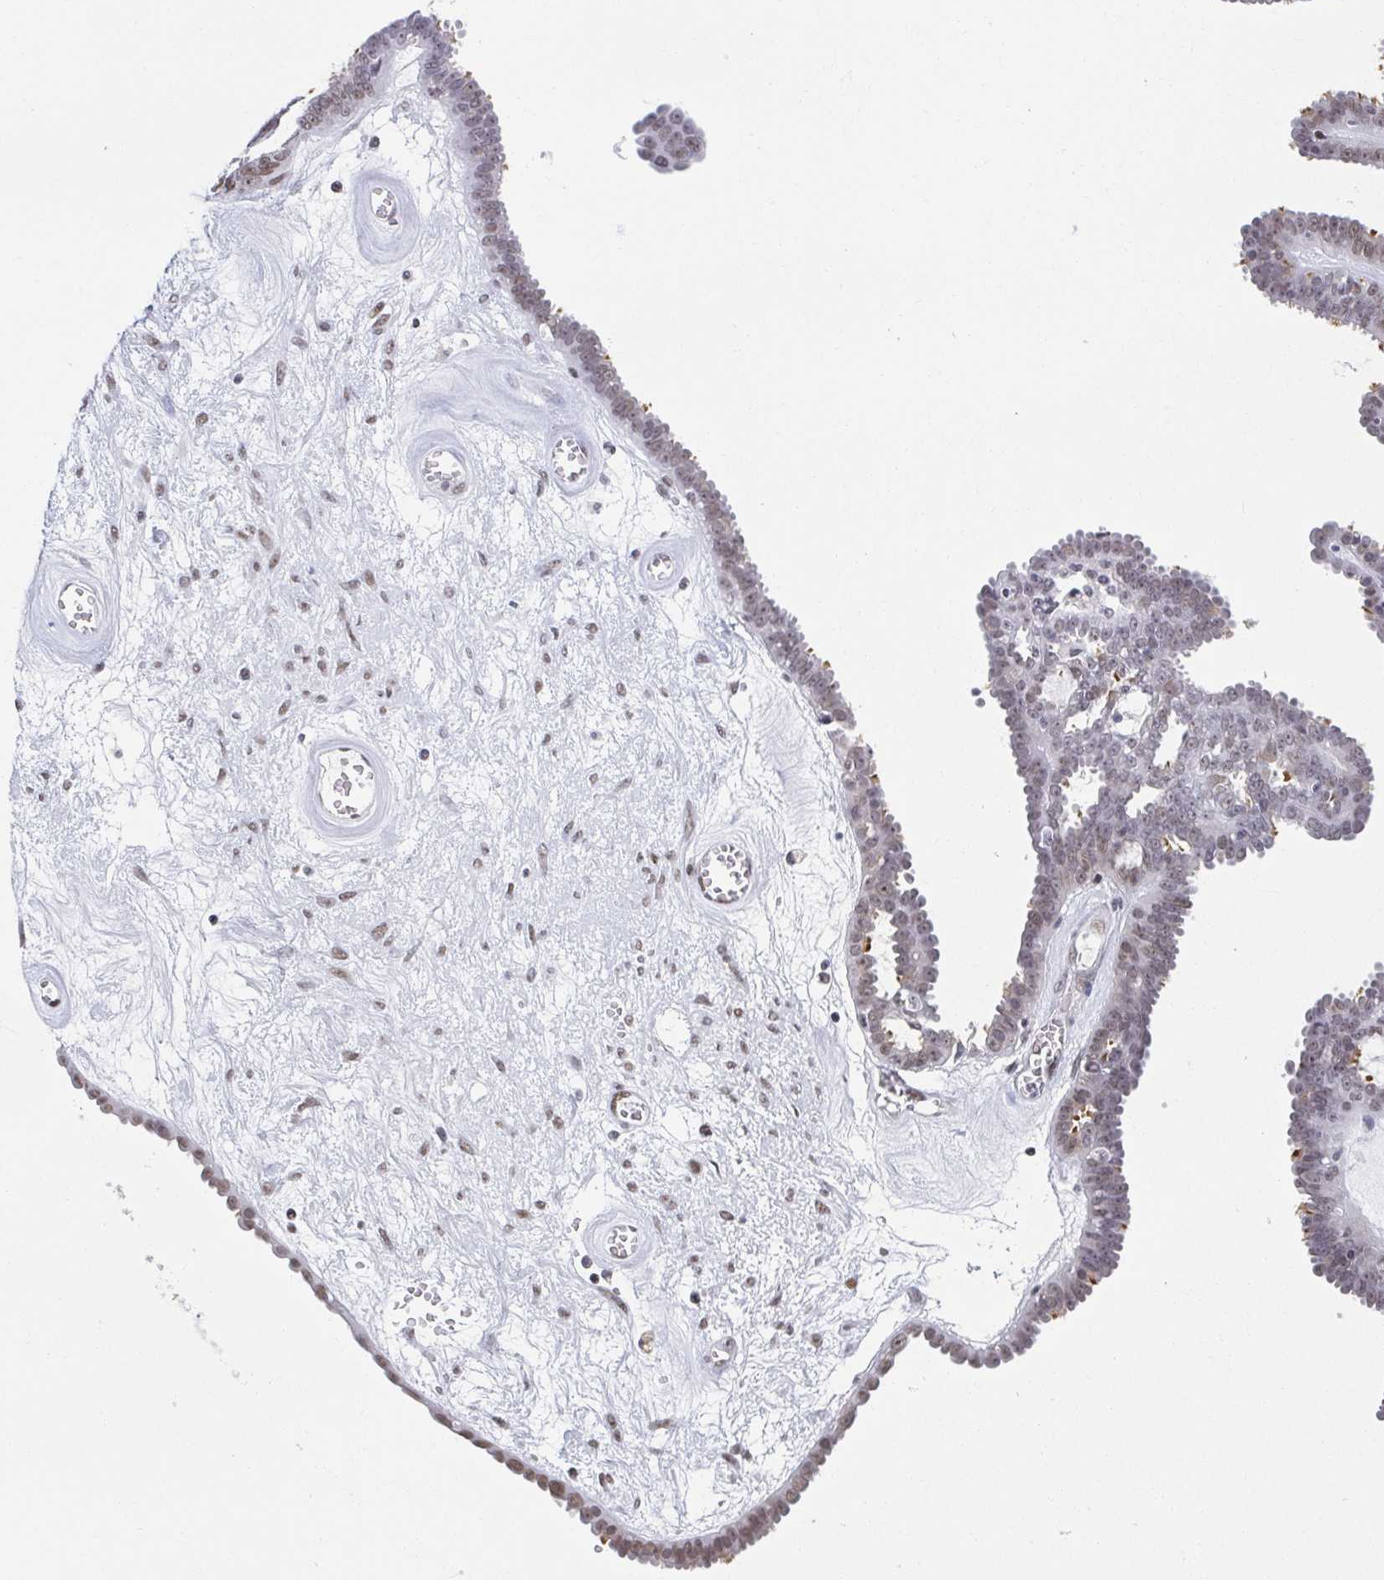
{"staining": {"intensity": "moderate", "quantity": "25%-75%", "location": "nuclear"}, "tissue": "ovarian cancer", "cell_type": "Tumor cells", "image_type": "cancer", "snomed": [{"axis": "morphology", "description": "Cystadenocarcinoma, serous, NOS"}, {"axis": "topography", "description": "Ovary"}], "caption": "A brown stain labels moderate nuclear positivity of a protein in human ovarian cancer tumor cells.", "gene": "SLC7A10", "patient": {"sex": "female", "age": 71}}